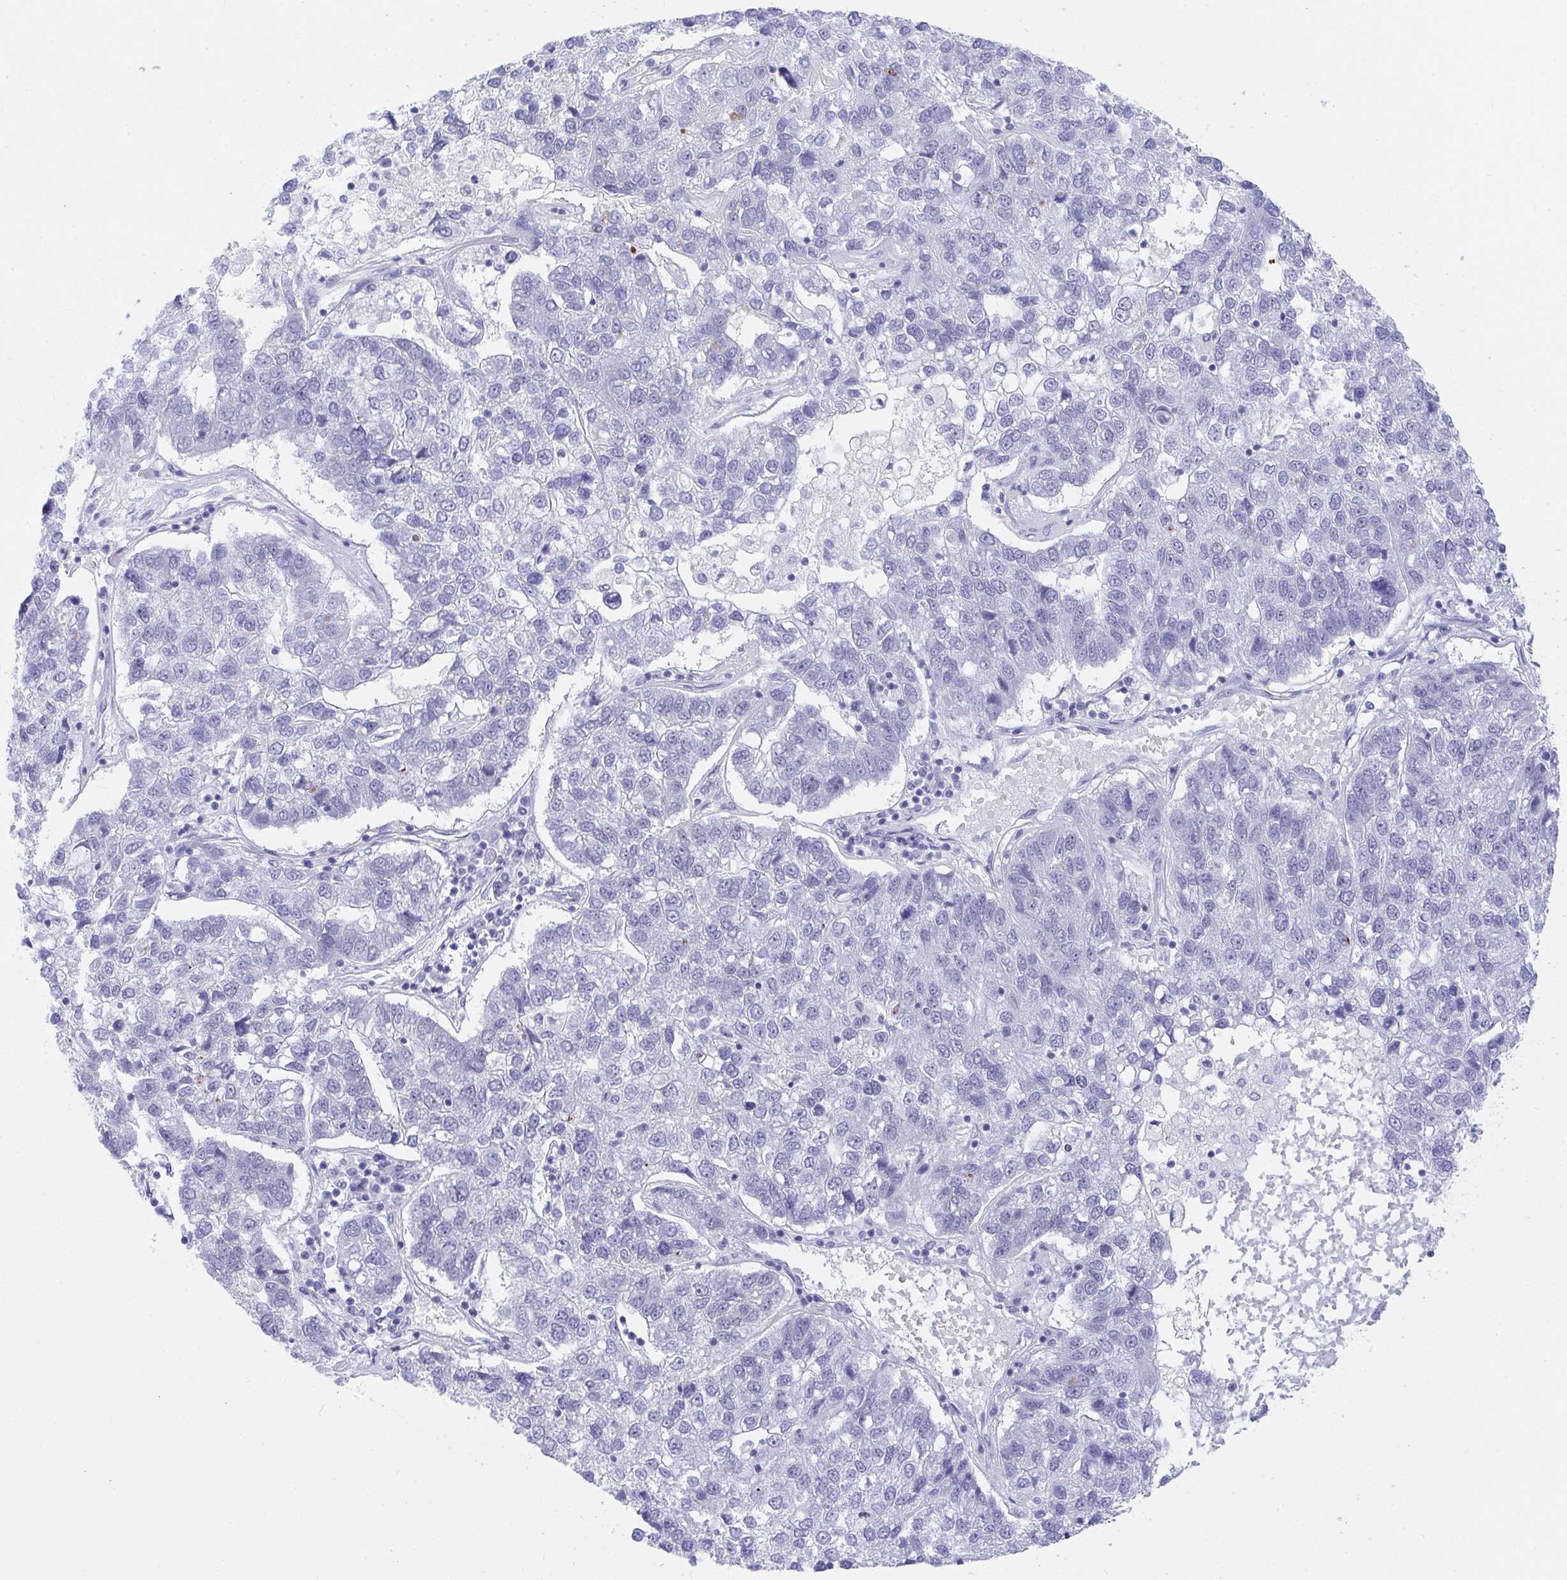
{"staining": {"intensity": "negative", "quantity": "none", "location": "none"}, "tissue": "pancreatic cancer", "cell_type": "Tumor cells", "image_type": "cancer", "snomed": [{"axis": "morphology", "description": "Adenocarcinoma, NOS"}, {"axis": "topography", "description": "Pancreas"}], "caption": "Tumor cells show no significant positivity in adenocarcinoma (pancreatic).", "gene": "DAOA", "patient": {"sex": "female", "age": 61}}